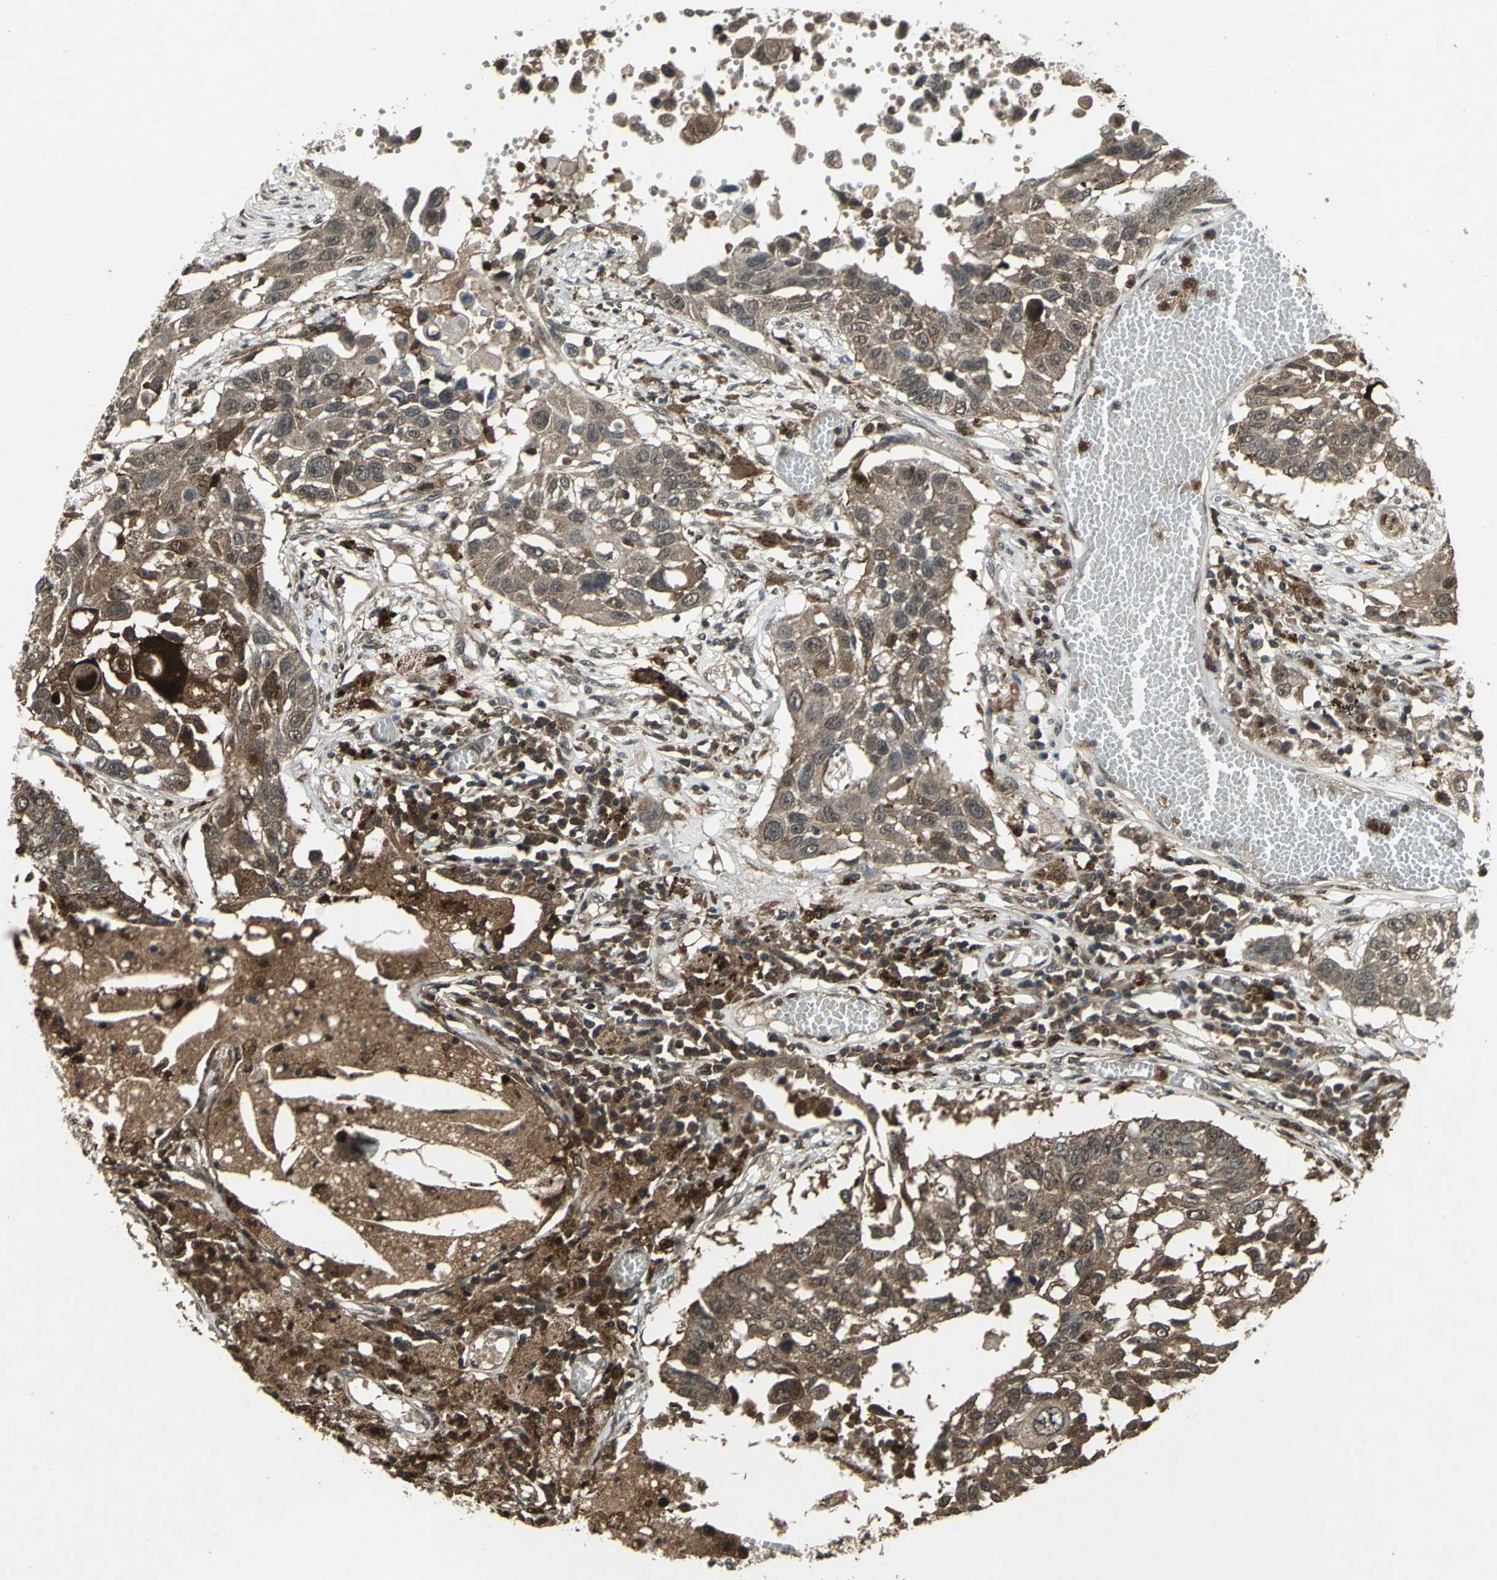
{"staining": {"intensity": "moderate", "quantity": ">75%", "location": "cytoplasmic/membranous"}, "tissue": "lung cancer", "cell_type": "Tumor cells", "image_type": "cancer", "snomed": [{"axis": "morphology", "description": "Squamous cell carcinoma, NOS"}, {"axis": "topography", "description": "Lung"}], "caption": "Squamous cell carcinoma (lung) stained with a brown dye reveals moderate cytoplasmic/membranous positive expression in approximately >75% of tumor cells.", "gene": "PYCARD", "patient": {"sex": "male", "age": 71}}